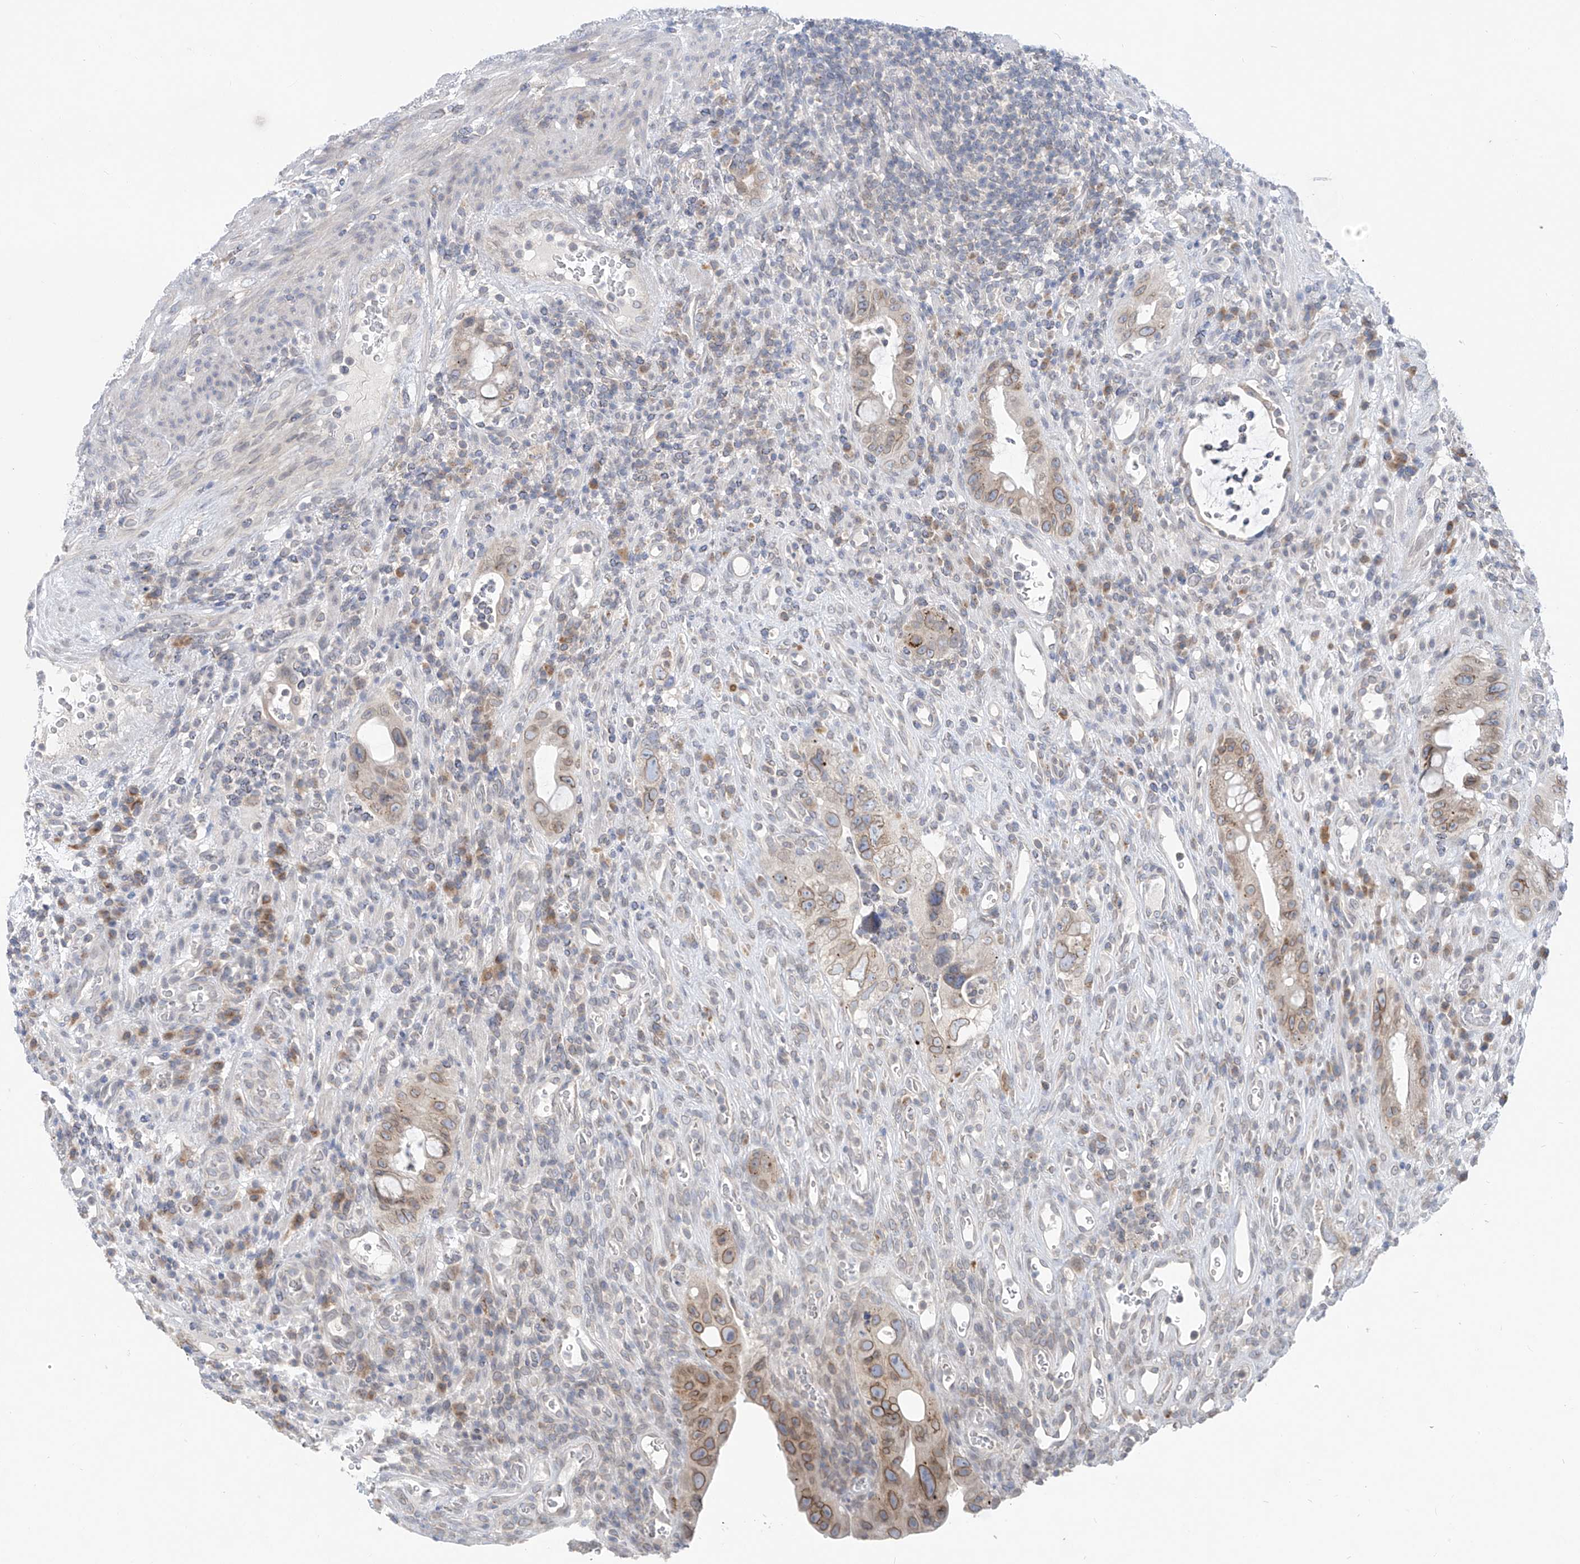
{"staining": {"intensity": "moderate", "quantity": "<25%", "location": "cytoplasmic/membranous"}, "tissue": "colorectal cancer", "cell_type": "Tumor cells", "image_type": "cancer", "snomed": [{"axis": "morphology", "description": "Adenocarcinoma, NOS"}, {"axis": "topography", "description": "Rectum"}], "caption": "DAB immunohistochemical staining of colorectal adenocarcinoma reveals moderate cytoplasmic/membranous protein staining in about <25% of tumor cells.", "gene": "KRTAP25-1", "patient": {"sex": "male", "age": 59}}